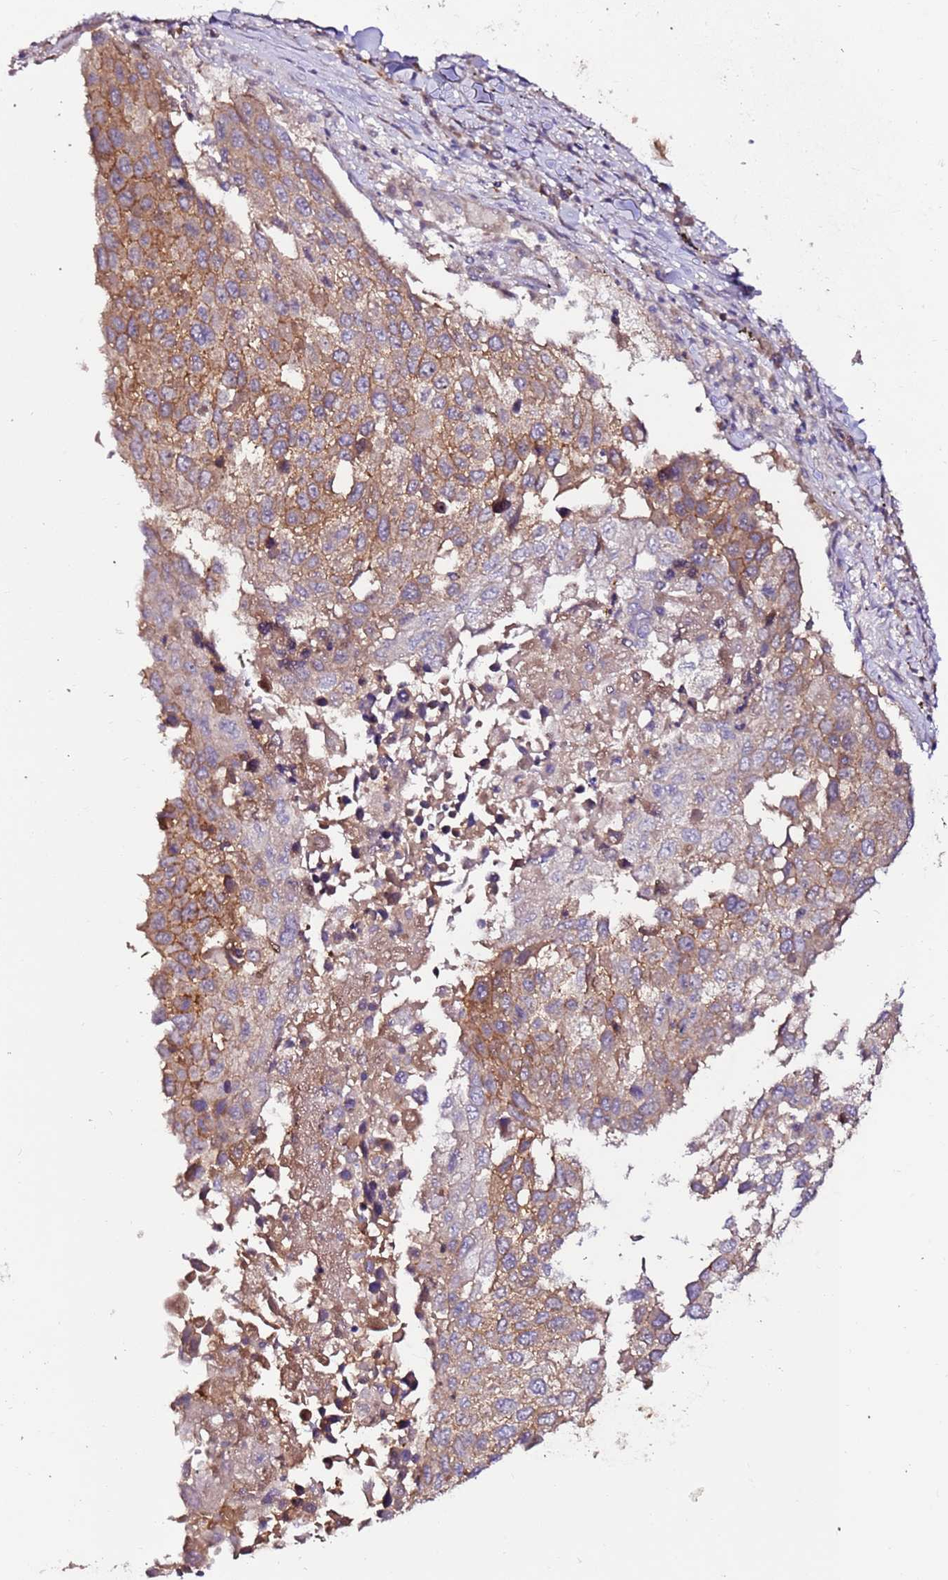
{"staining": {"intensity": "moderate", "quantity": ">75%", "location": "cytoplasmic/membranous"}, "tissue": "lung cancer", "cell_type": "Tumor cells", "image_type": "cancer", "snomed": [{"axis": "morphology", "description": "Squamous cell carcinoma, NOS"}, {"axis": "topography", "description": "Lung"}], "caption": "This is an image of IHC staining of lung cancer, which shows moderate staining in the cytoplasmic/membranous of tumor cells.", "gene": "FLVCR1", "patient": {"sex": "male", "age": 65}}